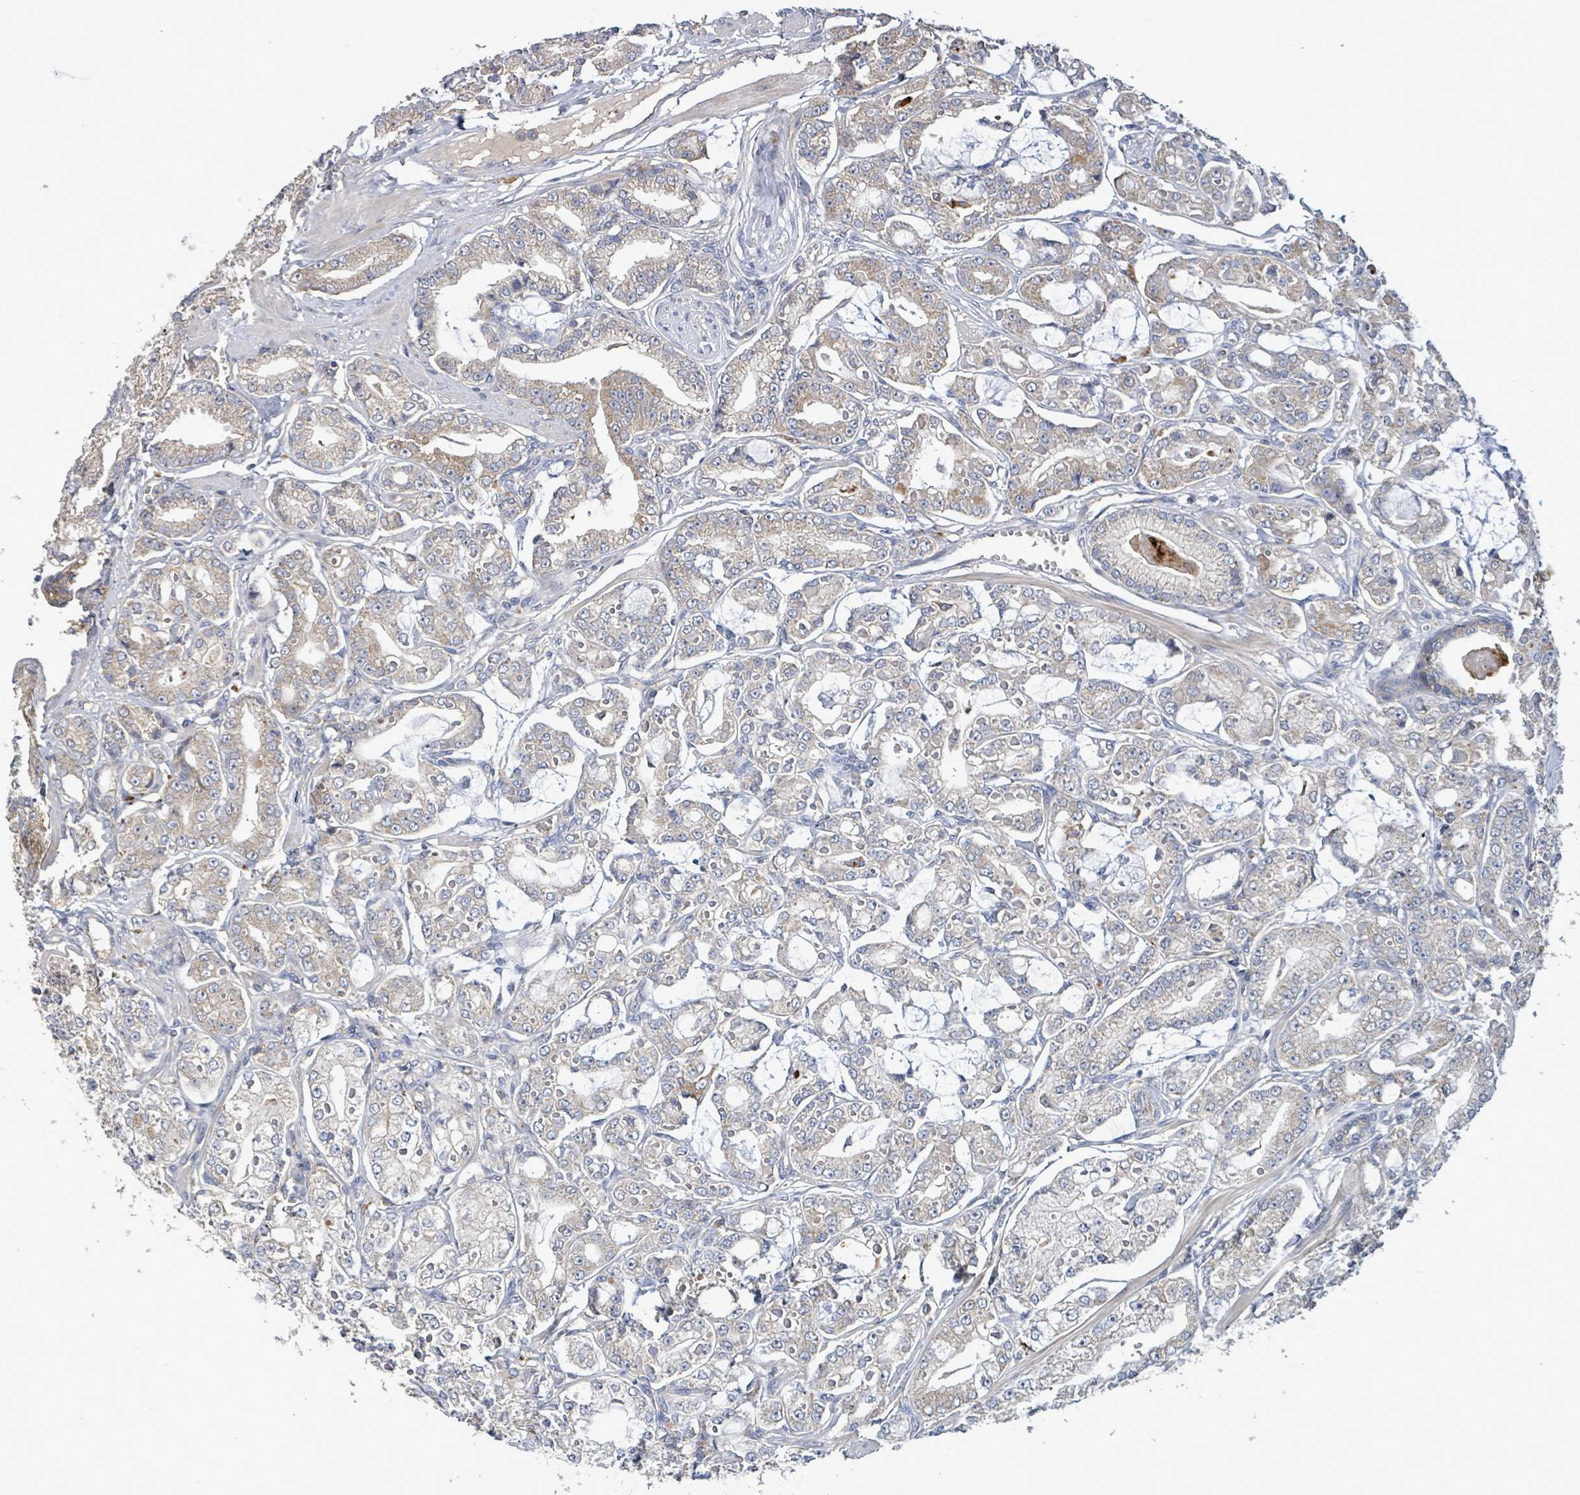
{"staining": {"intensity": "weak", "quantity": "25%-75%", "location": "cytoplasmic/membranous"}, "tissue": "prostate cancer", "cell_type": "Tumor cells", "image_type": "cancer", "snomed": [{"axis": "morphology", "description": "Adenocarcinoma, High grade"}, {"axis": "topography", "description": "Prostate"}], "caption": "Prostate cancer stained with a protein marker reveals weak staining in tumor cells.", "gene": "PLAAT1", "patient": {"sex": "male", "age": 71}}